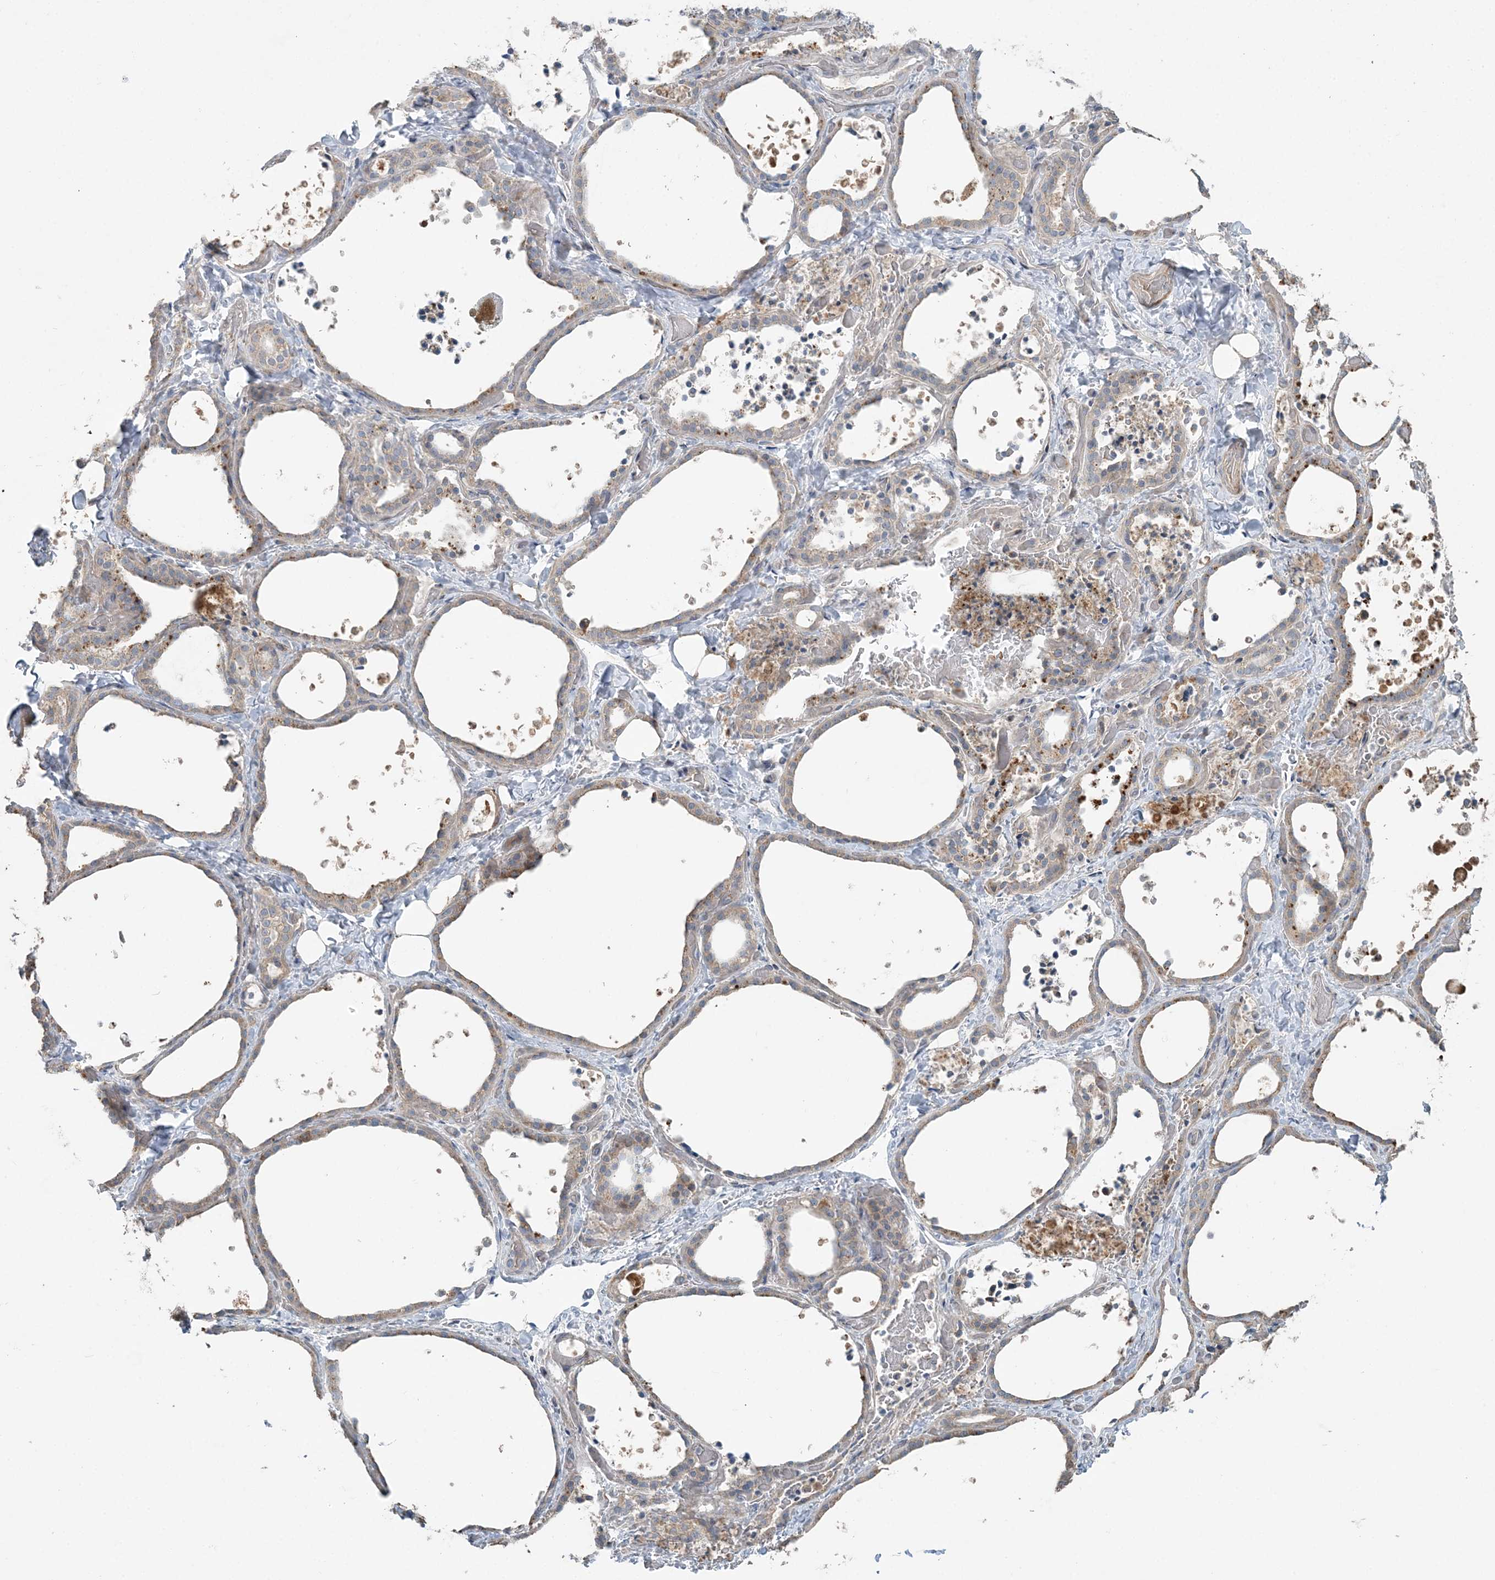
{"staining": {"intensity": "weak", "quantity": "<25%", "location": "cytoplasmic/membranous"}, "tissue": "thyroid gland", "cell_type": "Glandular cells", "image_type": "normal", "snomed": [{"axis": "morphology", "description": "Normal tissue, NOS"}, {"axis": "topography", "description": "Thyroid gland"}], "caption": "Thyroid gland was stained to show a protein in brown. There is no significant expression in glandular cells.", "gene": "SLC4A10", "patient": {"sex": "female", "age": 44}}